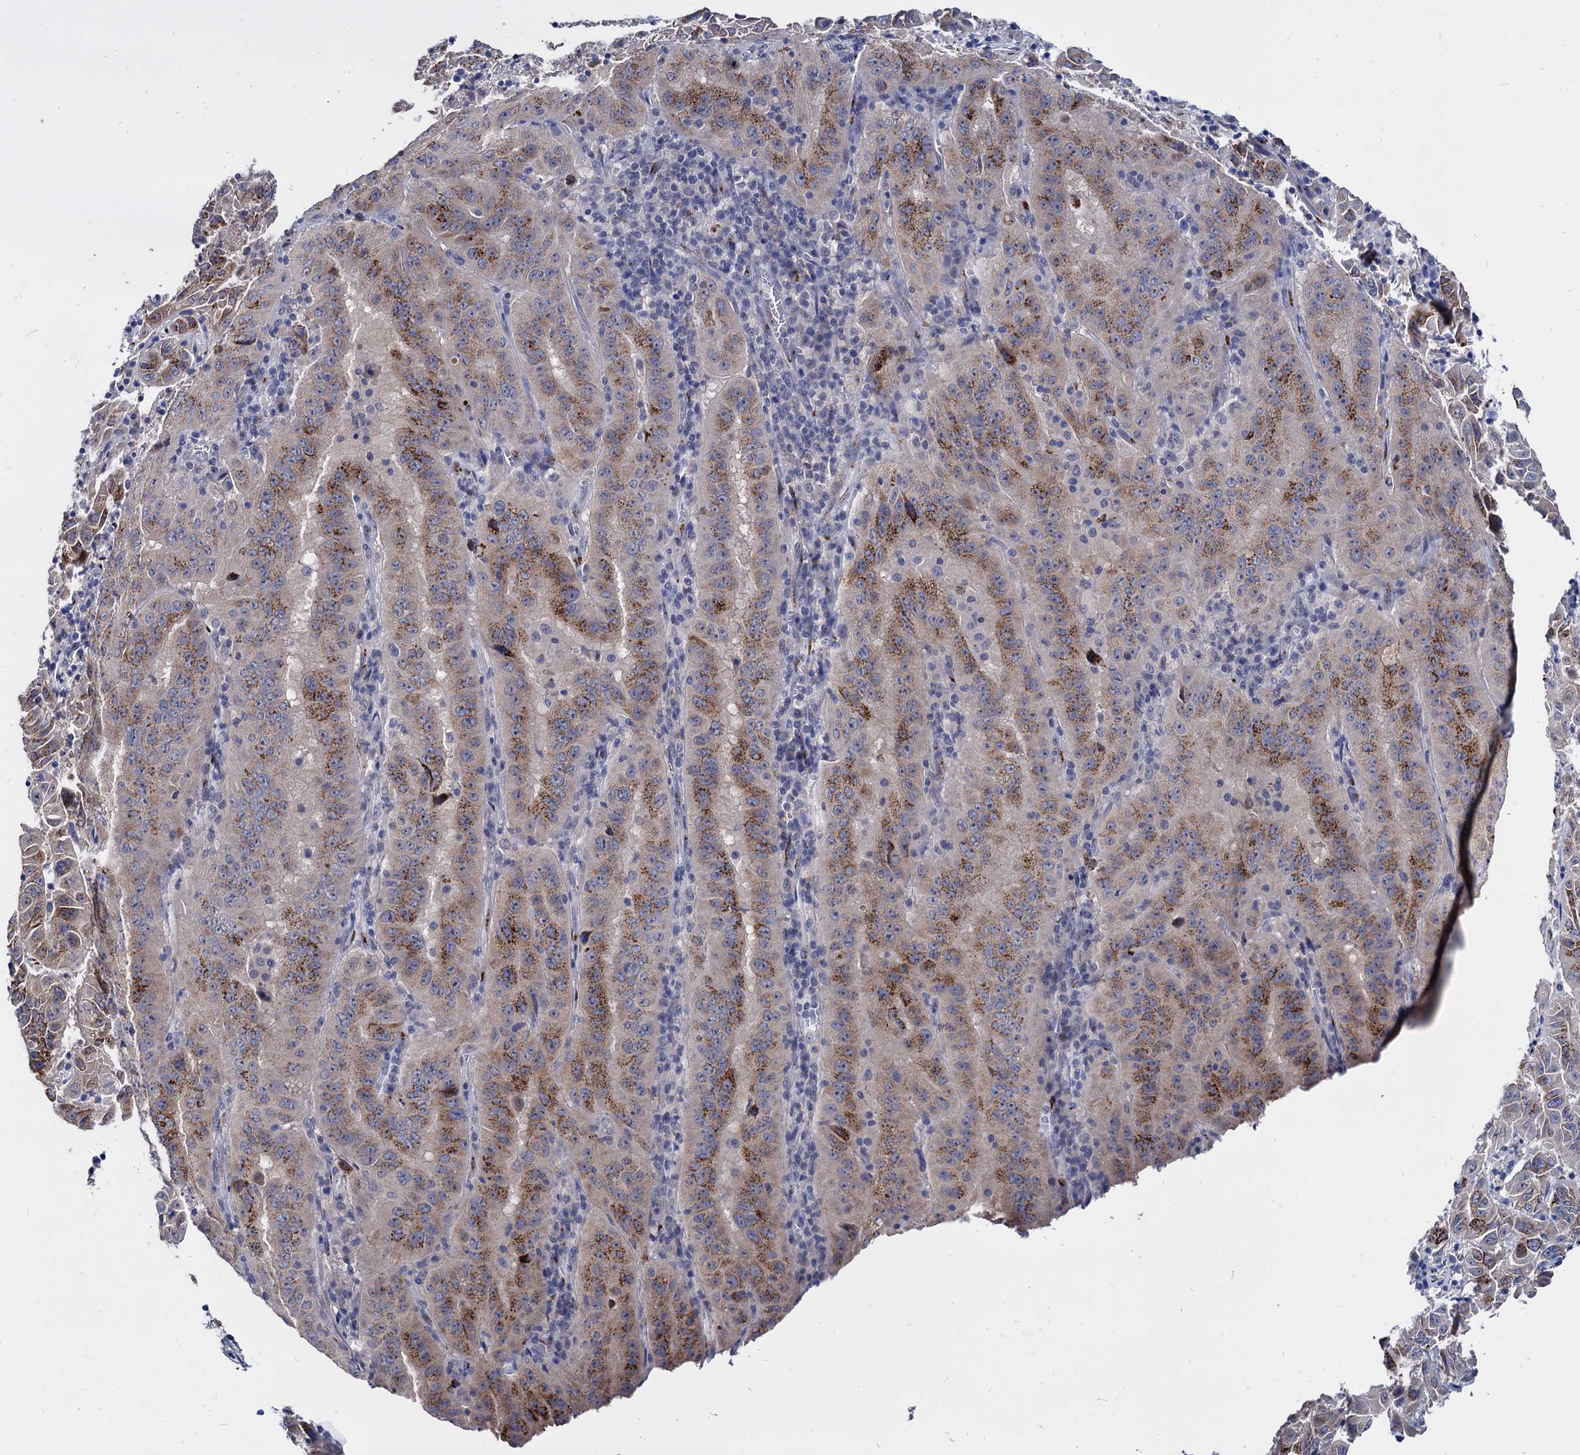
{"staining": {"intensity": "moderate", "quantity": "25%-75%", "location": "cytoplasmic/membranous"}, "tissue": "pancreatic cancer", "cell_type": "Tumor cells", "image_type": "cancer", "snomed": [{"axis": "morphology", "description": "Adenocarcinoma, NOS"}, {"axis": "topography", "description": "Pancreas"}], "caption": "Immunohistochemical staining of pancreatic cancer exhibits moderate cytoplasmic/membranous protein staining in approximately 25%-75% of tumor cells.", "gene": "ESD", "patient": {"sex": "male", "age": 63}}